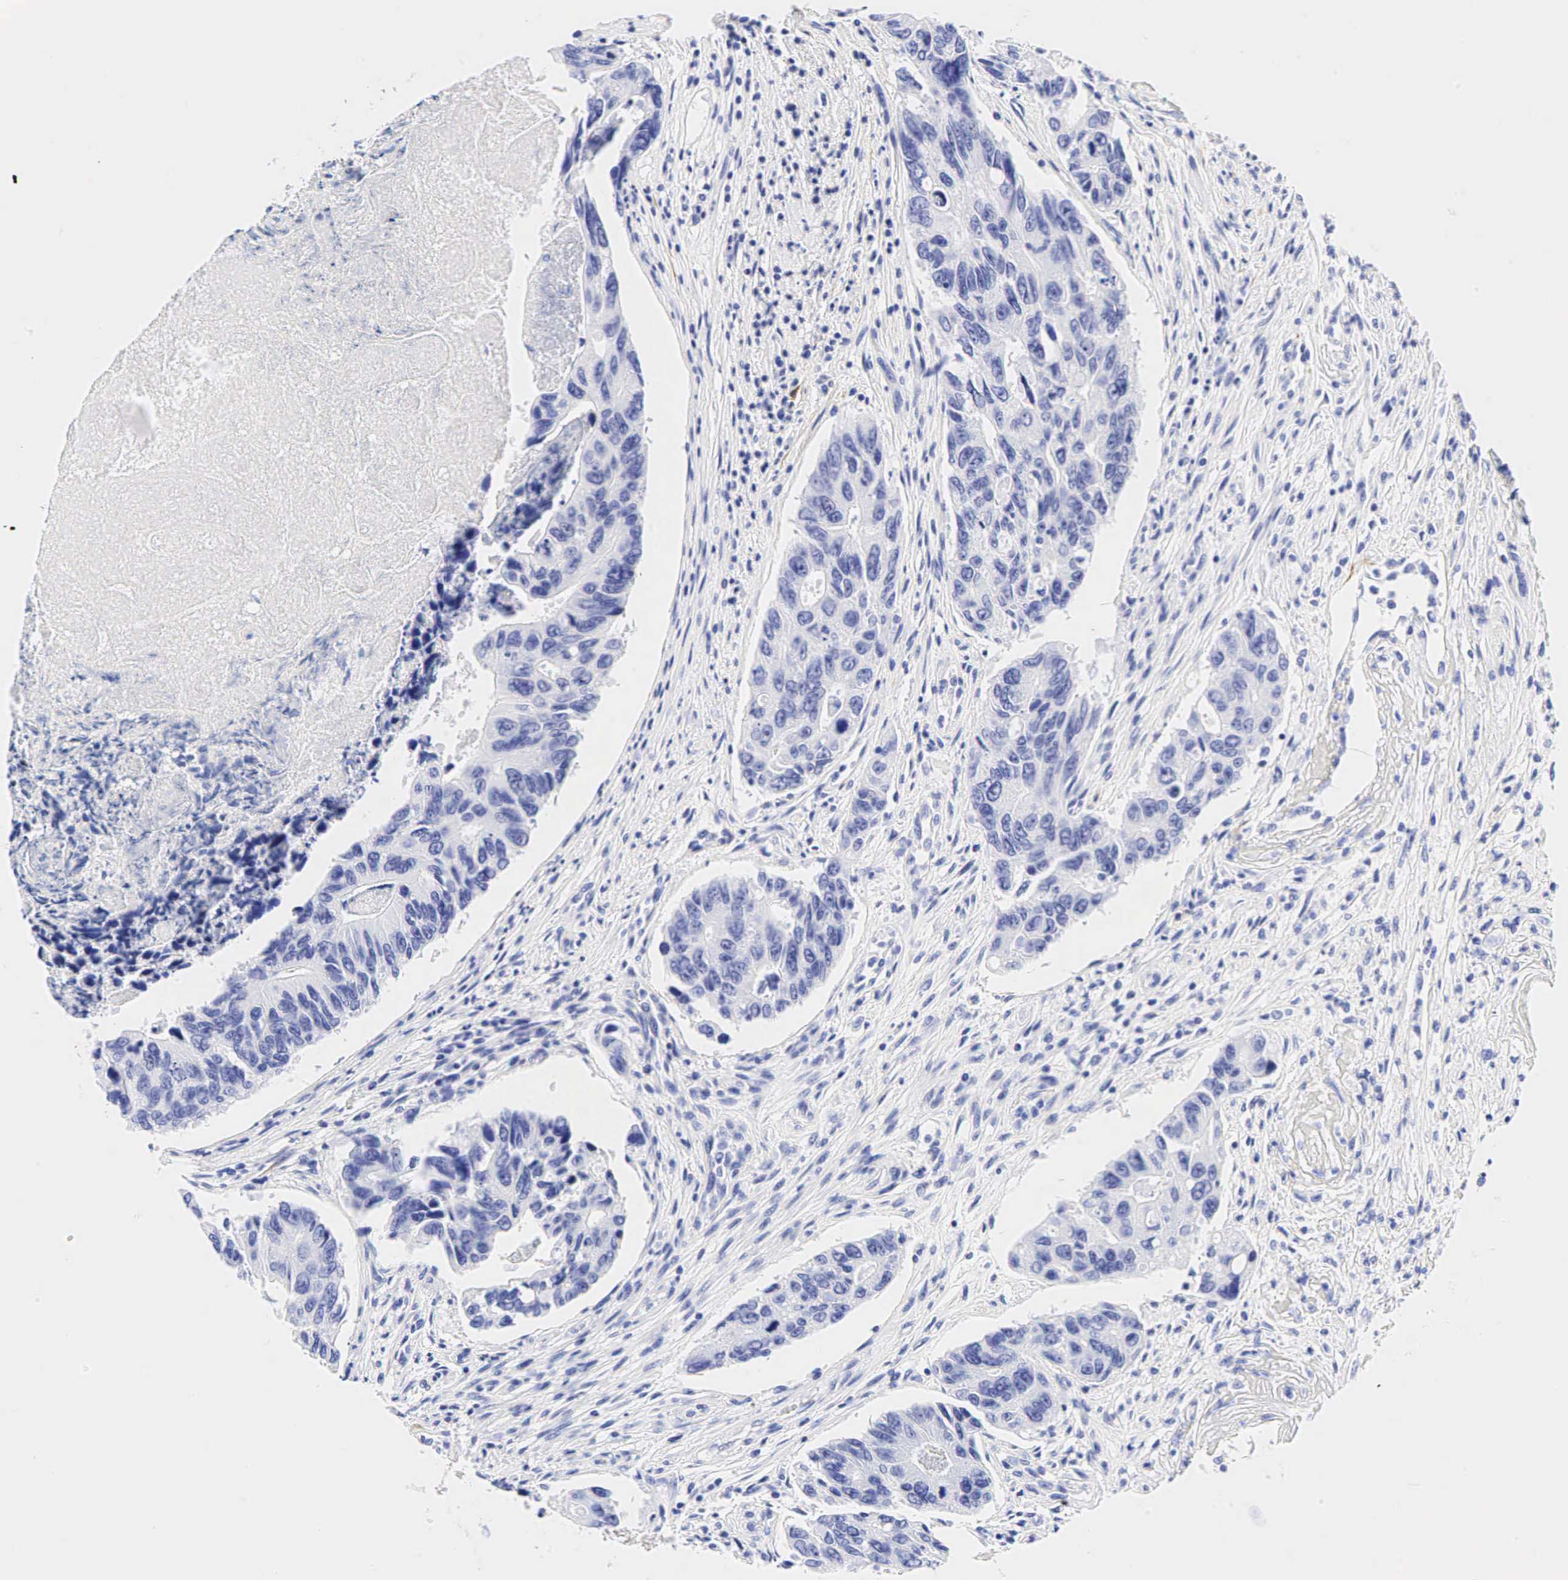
{"staining": {"intensity": "negative", "quantity": "none", "location": "none"}, "tissue": "colorectal cancer", "cell_type": "Tumor cells", "image_type": "cancer", "snomed": [{"axis": "morphology", "description": "Adenocarcinoma, NOS"}, {"axis": "topography", "description": "Colon"}], "caption": "There is no significant expression in tumor cells of adenocarcinoma (colorectal). Brightfield microscopy of immunohistochemistry stained with DAB (3,3'-diaminobenzidine) (brown) and hematoxylin (blue), captured at high magnification.", "gene": "KRT7", "patient": {"sex": "female", "age": 86}}